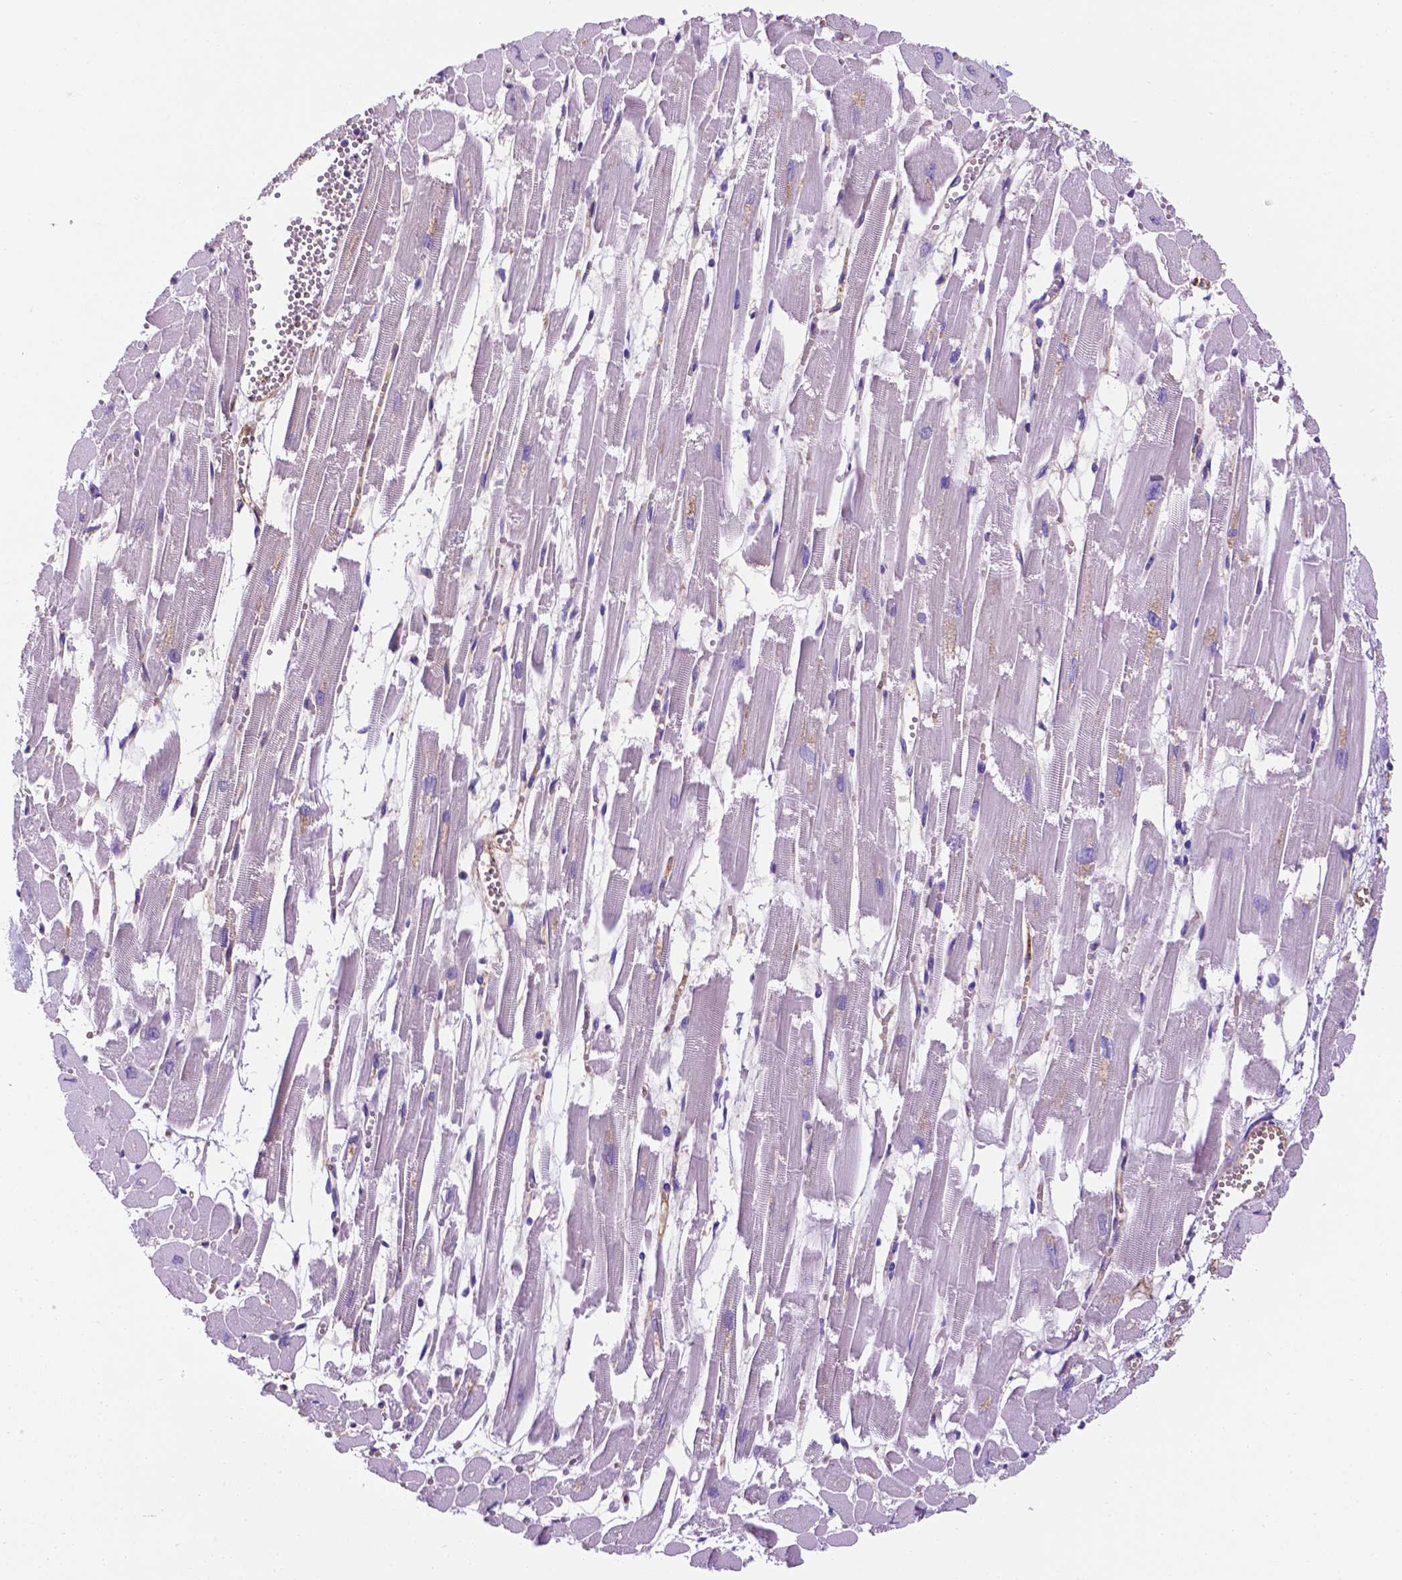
{"staining": {"intensity": "negative", "quantity": "none", "location": "none"}, "tissue": "heart muscle", "cell_type": "Cardiomyocytes", "image_type": "normal", "snomed": [{"axis": "morphology", "description": "Normal tissue, NOS"}, {"axis": "topography", "description": "Heart"}], "caption": "The image exhibits no staining of cardiomyocytes in unremarkable heart muscle. The staining was performed using DAB (3,3'-diaminobenzidine) to visualize the protein expression in brown, while the nuclei were stained in blue with hematoxylin (Magnification: 20x).", "gene": "APOE", "patient": {"sex": "female", "age": 52}}